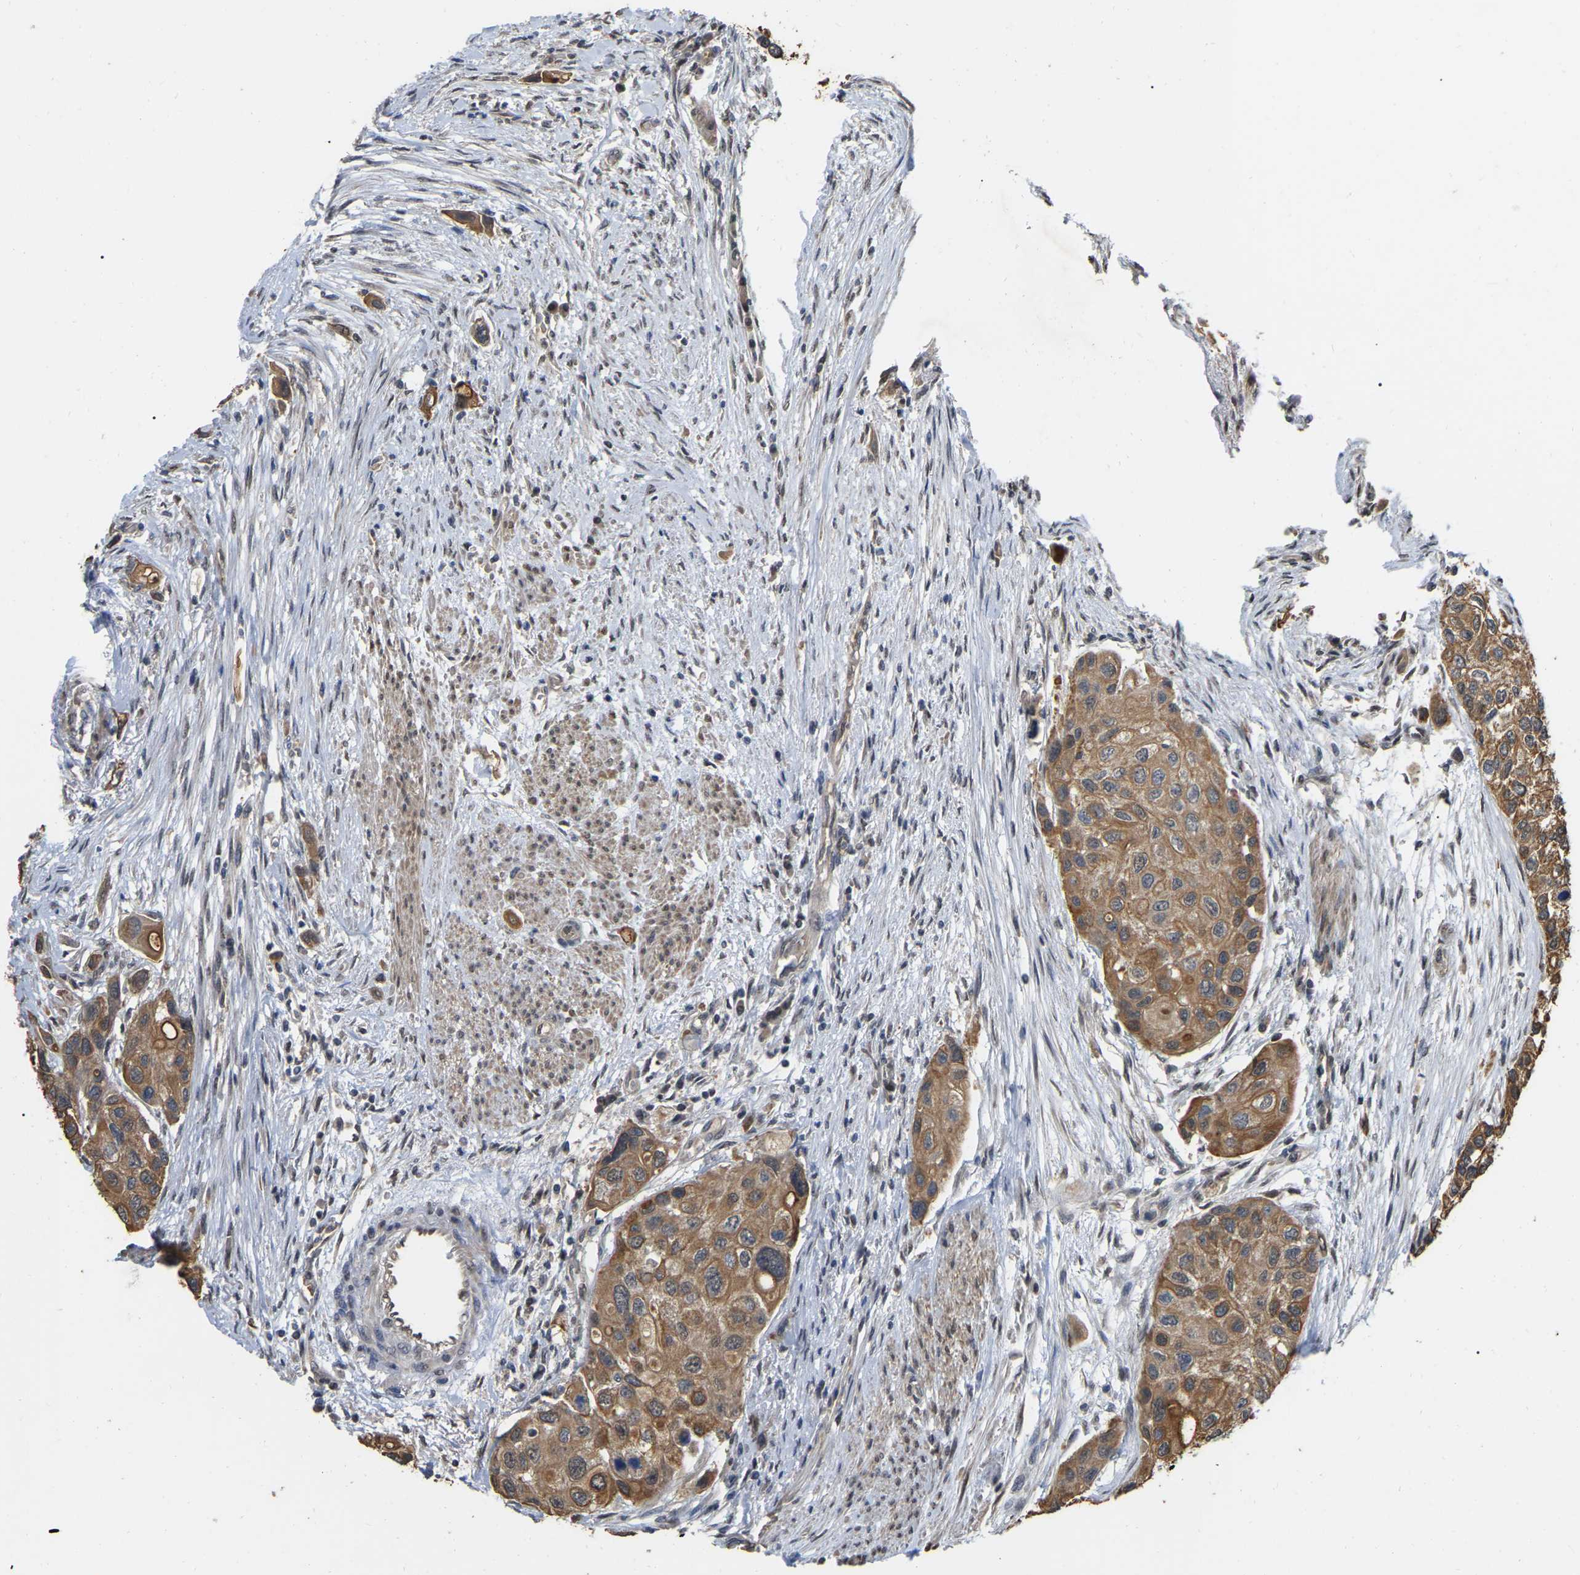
{"staining": {"intensity": "moderate", "quantity": ">75%", "location": "cytoplasmic/membranous"}, "tissue": "urothelial cancer", "cell_type": "Tumor cells", "image_type": "cancer", "snomed": [{"axis": "morphology", "description": "Urothelial carcinoma, High grade"}, {"axis": "topography", "description": "Urinary bladder"}], "caption": "This is a histology image of immunohistochemistry staining of urothelial cancer, which shows moderate staining in the cytoplasmic/membranous of tumor cells.", "gene": "FAM219A", "patient": {"sex": "female", "age": 56}}